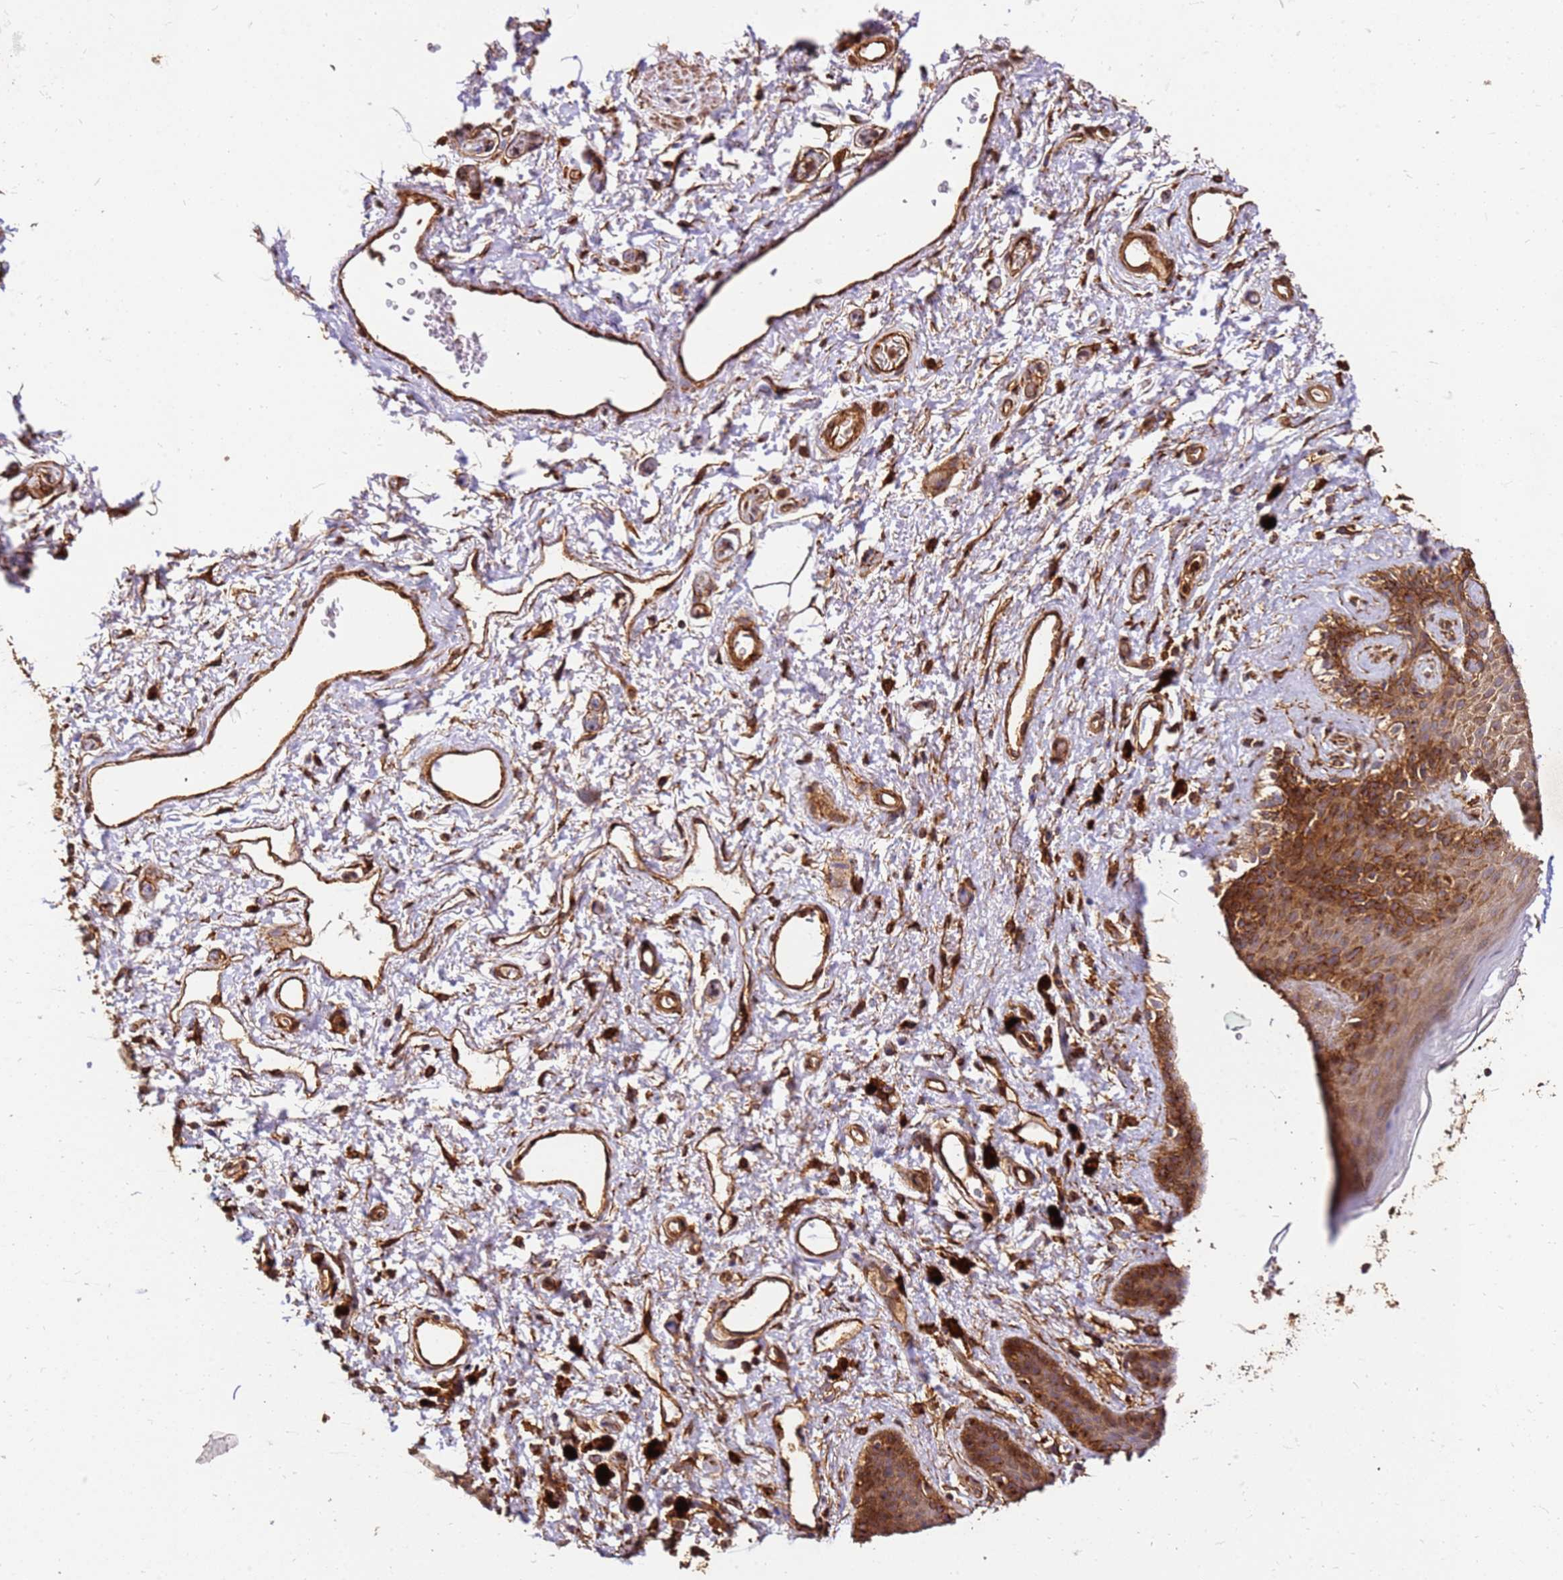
{"staining": {"intensity": "strong", "quantity": ">75%", "location": "cytoplasmic/membranous"}, "tissue": "skin", "cell_type": "Epidermal cells", "image_type": "normal", "snomed": [{"axis": "morphology", "description": "Normal tissue, NOS"}, {"axis": "topography", "description": "Anal"}], "caption": "Epidermal cells exhibit high levels of strong cytoplasmic/membranous expression in approximately >75% of cells in normal human skin.", "gene": "DVL3", "patient": {"sex": "female", "age": 46}}